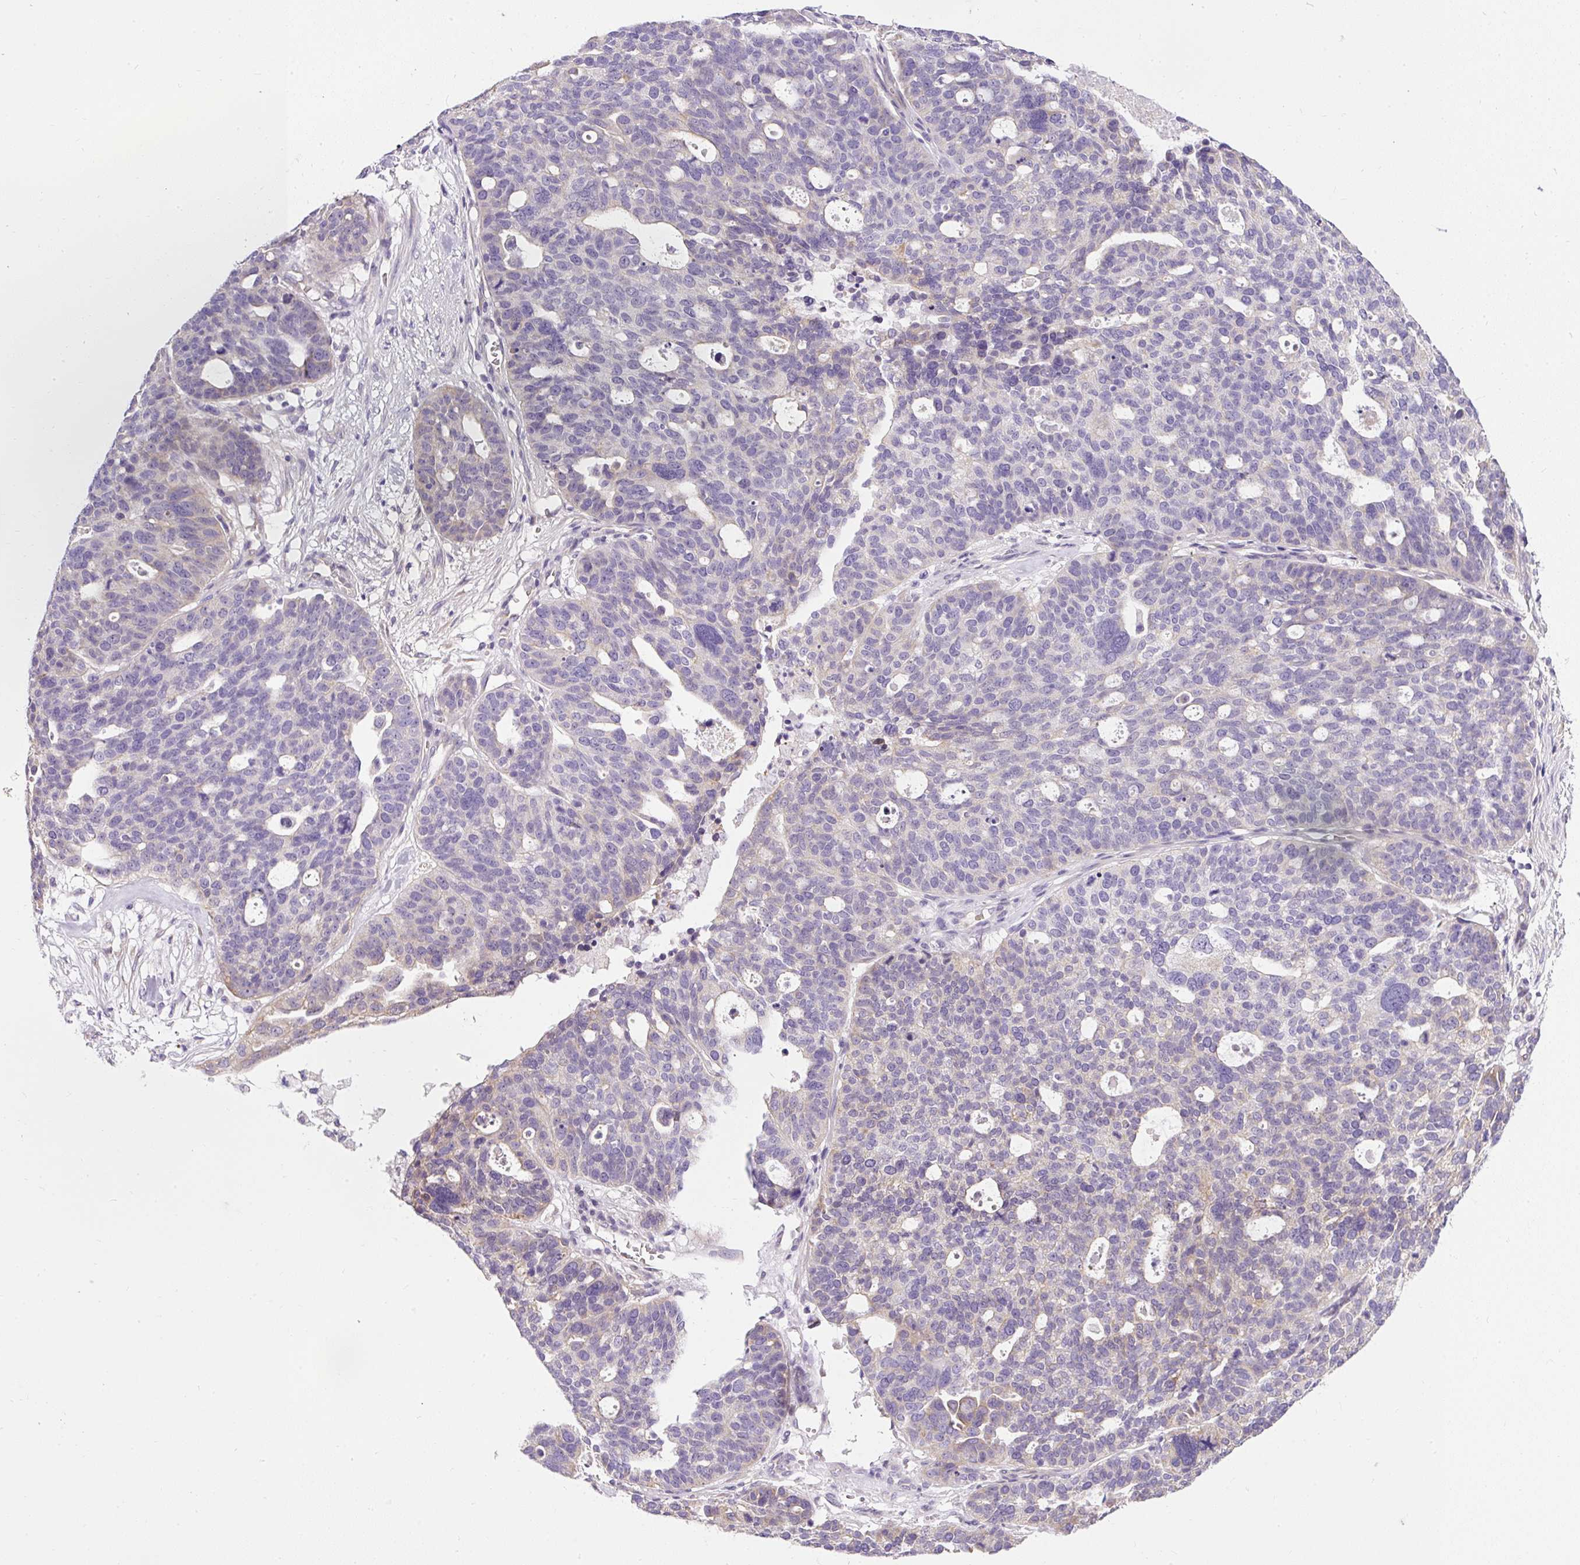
{"staining": {"intensity": "negative", "quantity": "none", "location": "none"}, "tissue": "ovarian cancer", "cell_type": "Tumor cells", "image_type": "cancer", "snomed": [{"axis": "morphology", "description": "Cystadenocarcinoma, serous, NOS"}, {"axis": "topography", "description": "Ovary"}], "caption": "Immunohistochemistry image of human ovarian cancer stained for a protein (brown), which displays no positivity in tumor cells.", "gene": "FAM149A", "patient": {"sex": "female", "age": 59}}